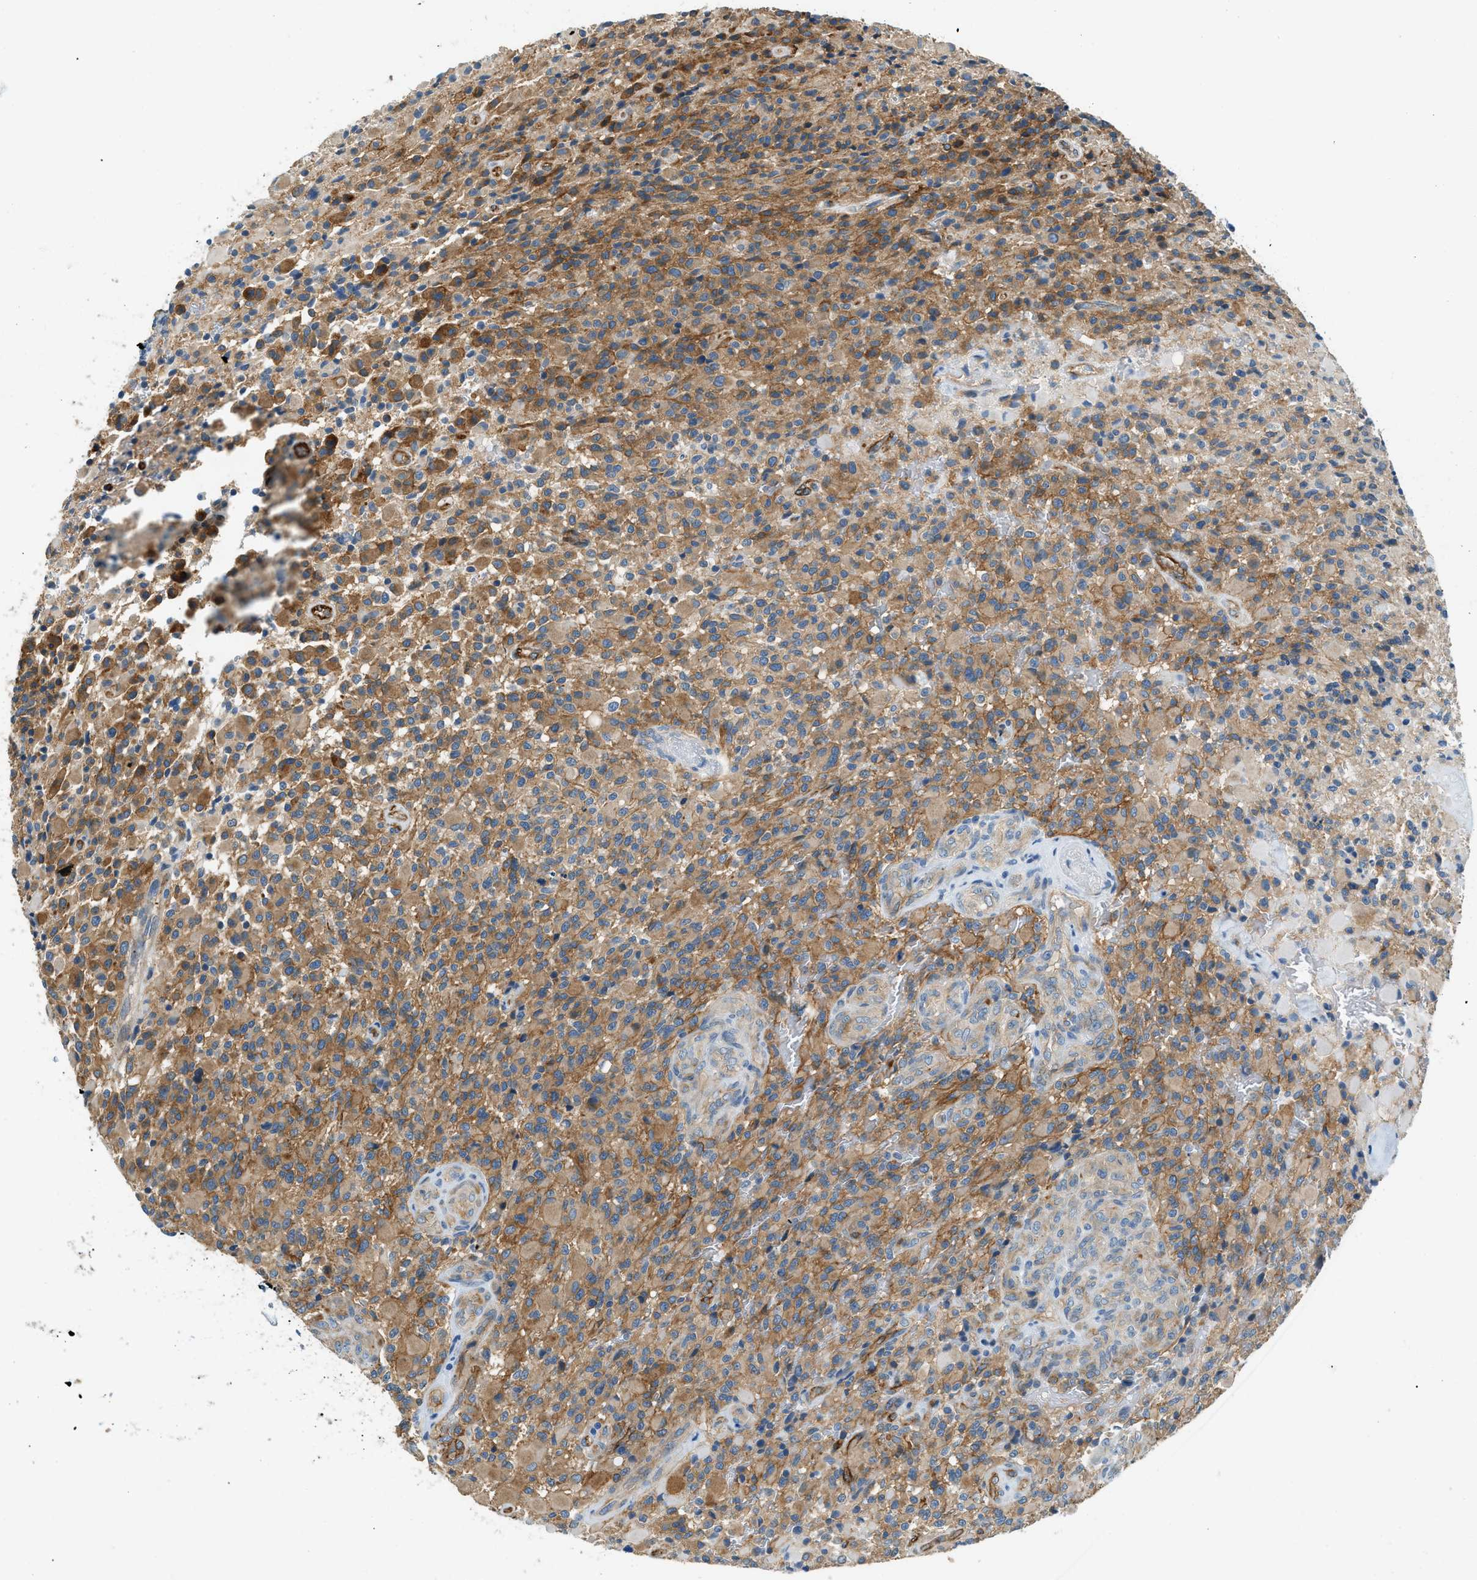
{"staining": {"intensity": "moderate", "quantity": ">75%", "location": "cytoplasmic/membranous"}, "tissue": "glioma", "cell_type": "Tumor cells", "image_type": "cancer", "snomed": [{"axis": "morphology", "description": "Glioma, malignant, High grade"}, {"axis": "topography", "description": "Brain"}], "caption": "Protein staining of high-grade glioma (malignant) tissue displays moderate cytoplasmic/membranous expression in about >75% of tumor cells. (brown staining indicates protein expression, while blue staining denotes nuclei).", "gene": "ZNF367", "patient": {"sex": "male", "age": 71}}